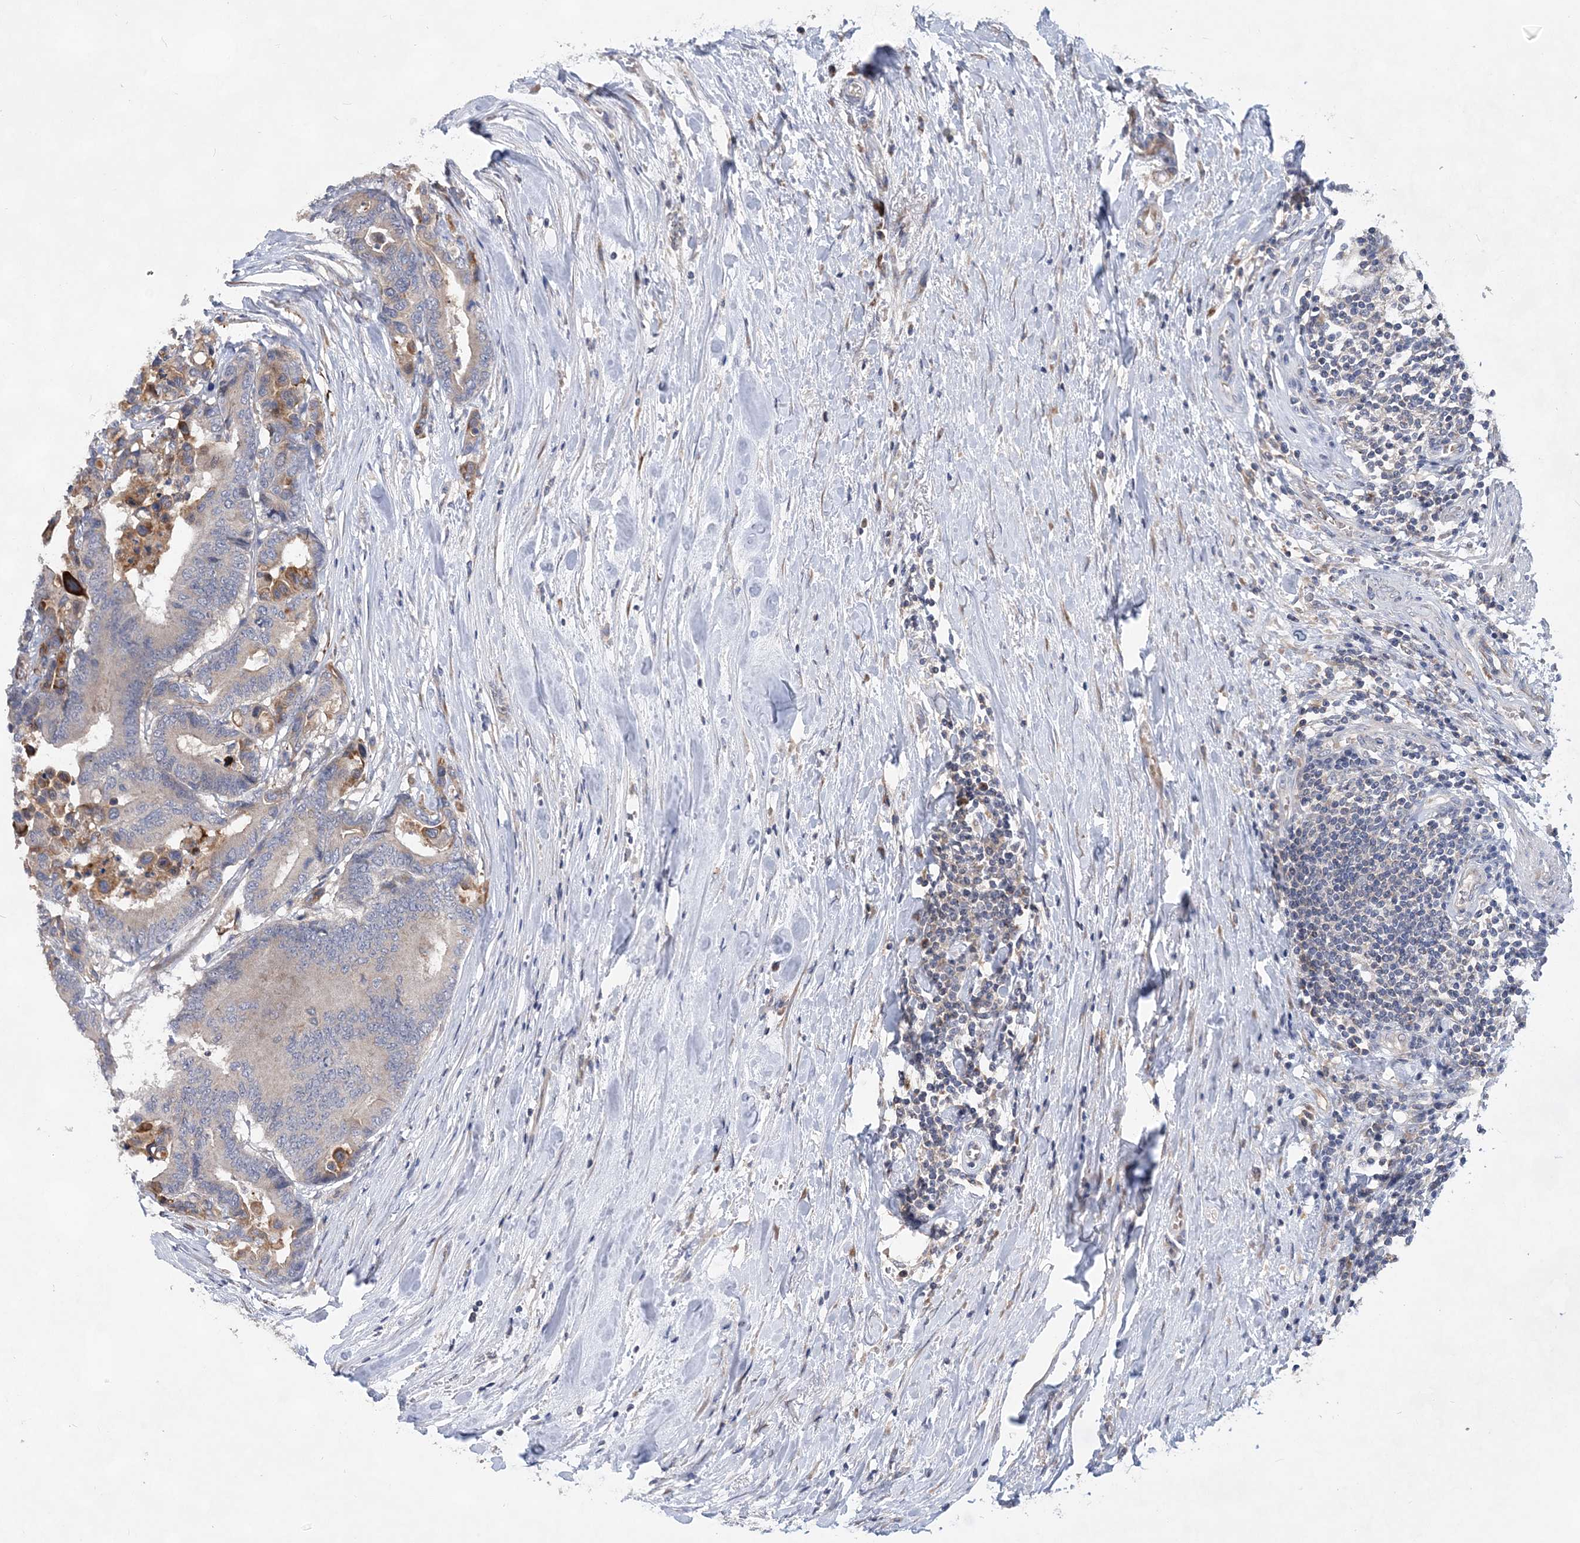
{"staining": {"intensity": "moderate", "quantity": "25%-75%", "location": "cytoplasmic/membranous"}, "tissue": "colorectal cancer", "cell_type": "Tumor cells", "image_type": "cancer", "snomed": [{"axis": "morphology", "description": "Normal tissue, NOS"}, {"axis": "morphology", "description": "Adenocarcinoma, NOS"}, {"axis": "topography", "description": "Colon"}], "caption": "Adenocarcinoma (colorectal) stained with IHC demonstrates moderate cytoplasmic/membranous positivity in approximately 25%-75% of tumor cells. The staining is performed using DAB brown chromogen to label protein expression. The nuclei are counter-stained blue using hematoxylin.", "gene": "TRAPPC13", "patient": {"sex": "male", "age": 82}}